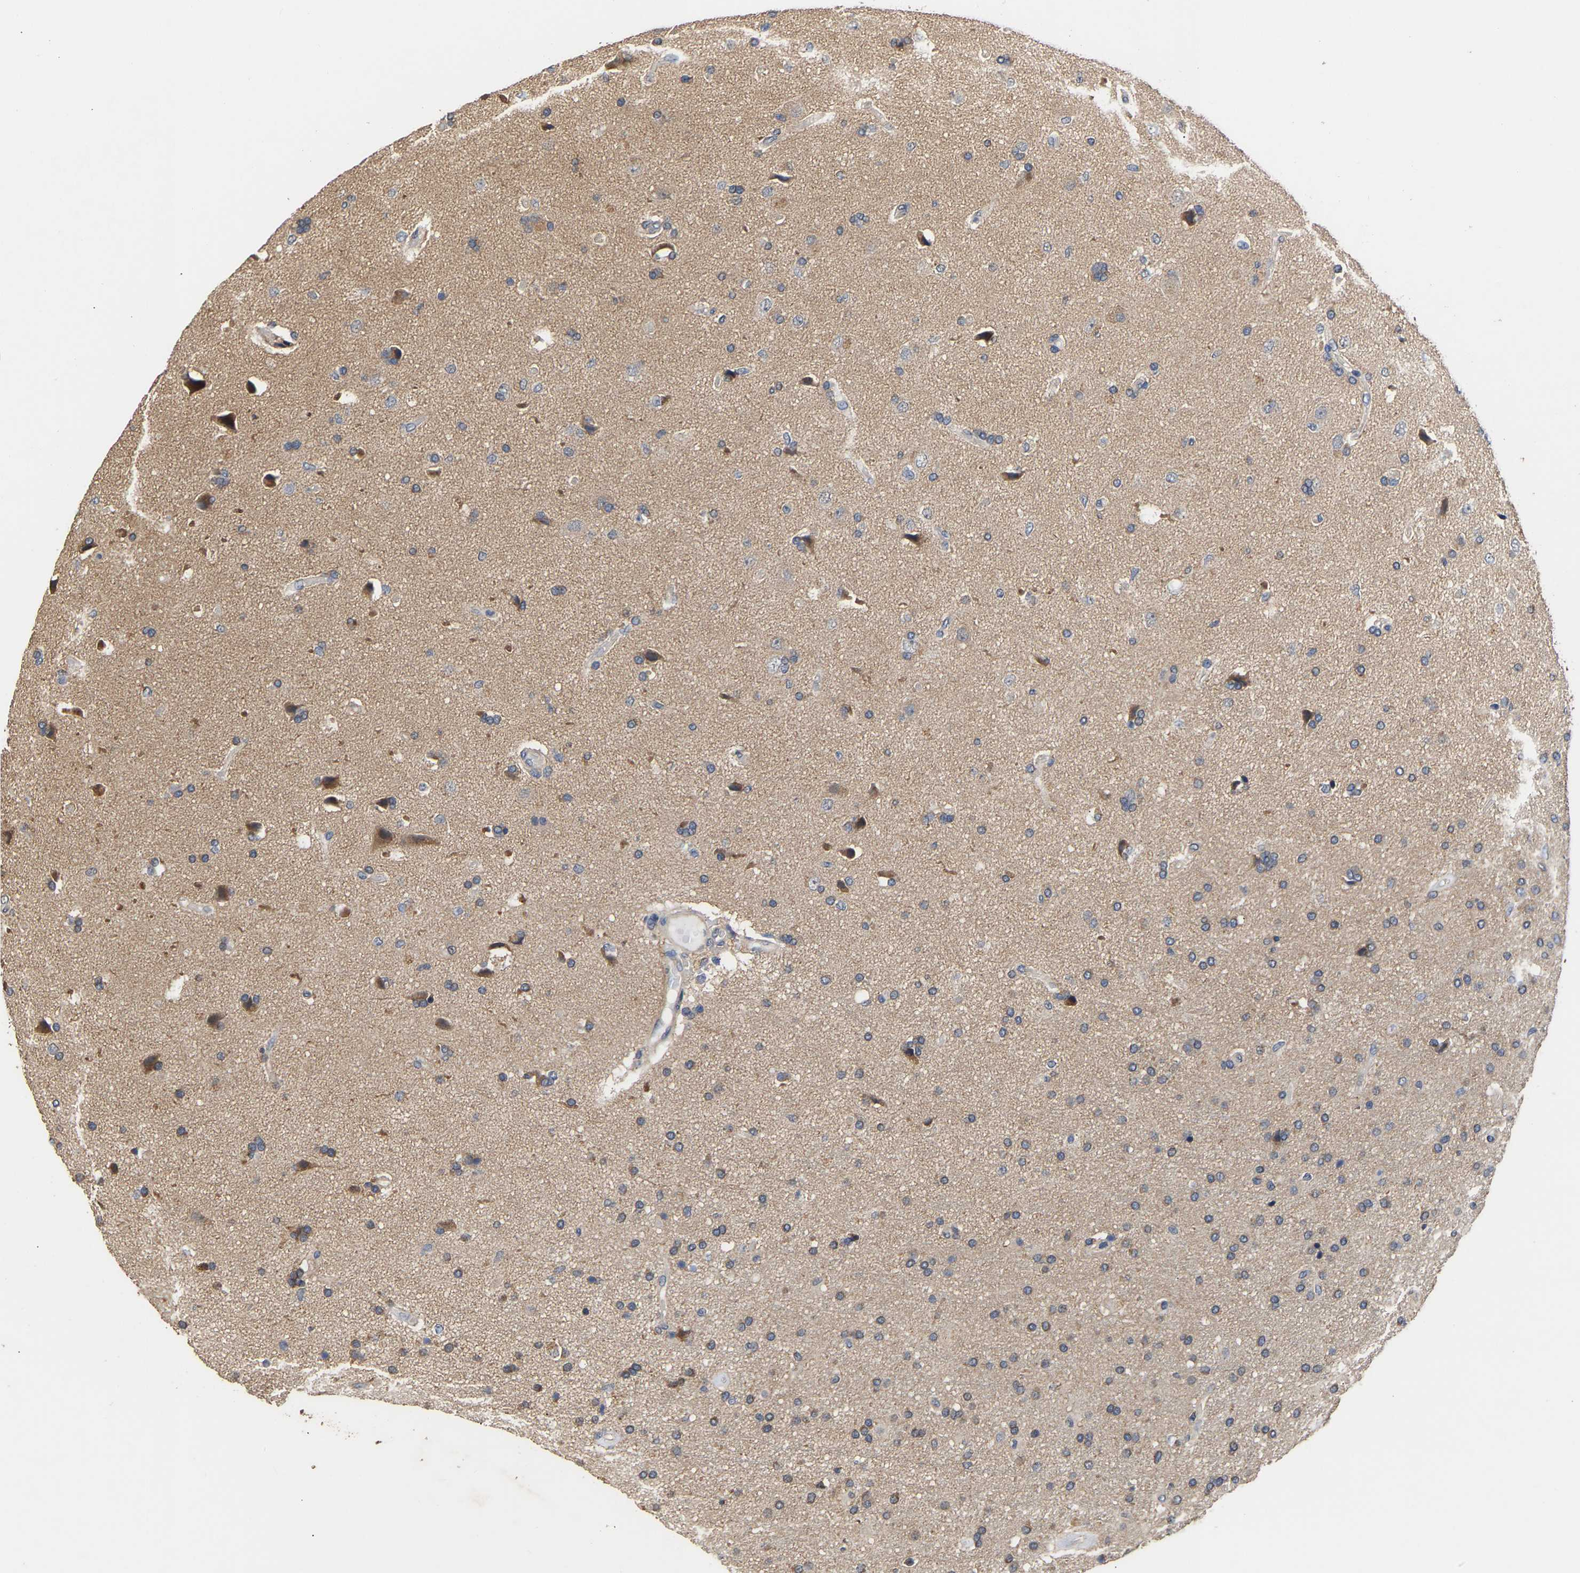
{"staining": {"intensity": "moderate", "quantity": "<25%", "location": "cytoplasmic/membranous"}, "tissue": "glioma", "cell_type": "Tumor cells", "image_type": "cancer", "snomed": [{"axis": "morphology", "description": "Glioma, malignant, High grade"}, {"axis": "topography", "description": "Brain"}], "caption": "High-power microscopy captured an IHC image of glioma, revealing moderate cytoplasmic/membranous staining in about <25% of tumor cells. (IHC, brightfield microscopy, high magnification).", "gene": "ZNF26", "patient": {"sex": "male", "age": 72}}